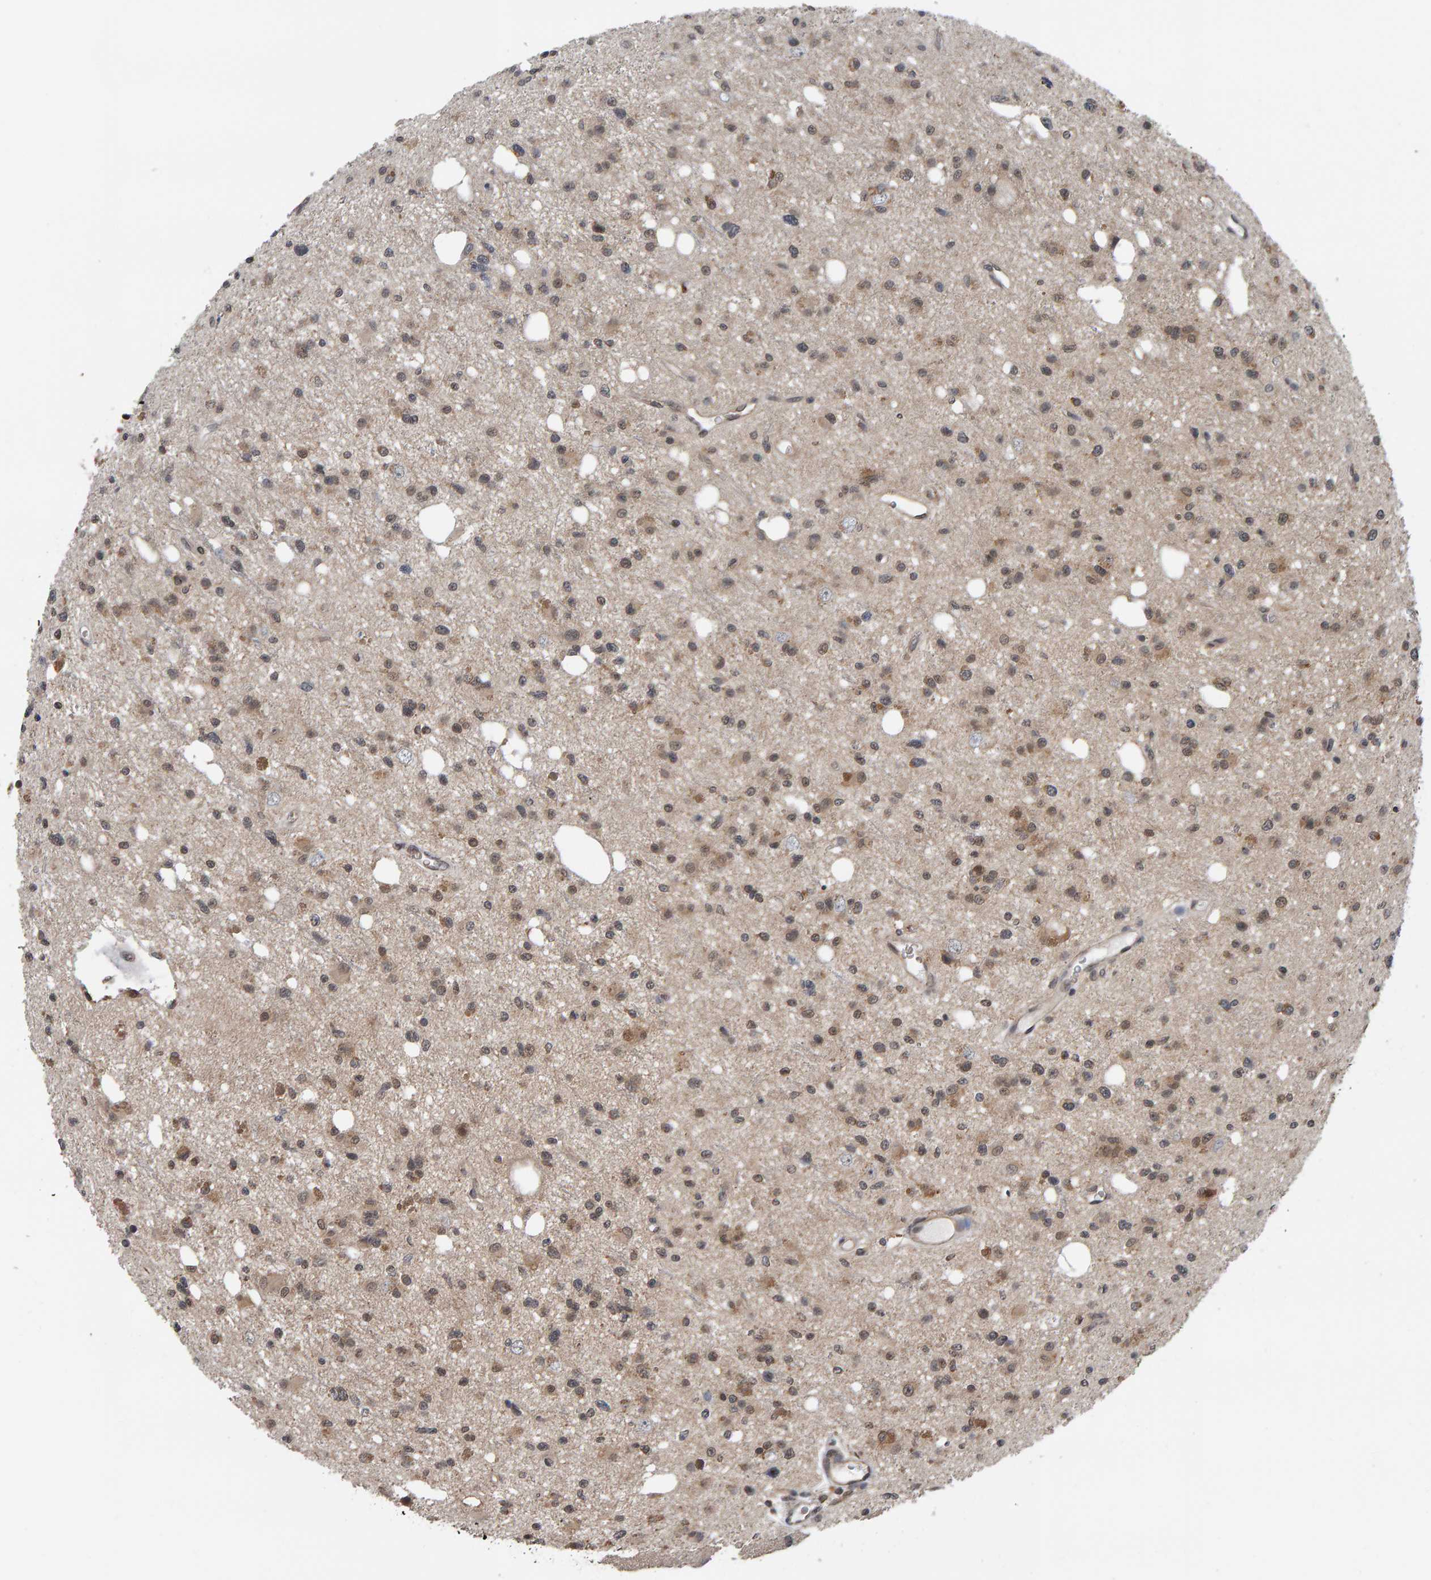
{"staining": {"intensity": "weak", "quantity": "25%-75%", "location": "nuclear"}, "tissue": "glioma", "cell_type": "Tumor cells", "image_type": "cancer", "snomed": [{"axis": "morphology", "description": "Glioma, malignant, High grade"}, {"axis": "topography", "description": "Brain"}], "caption": "Protein expression analysis of human malignant glioma (high-grade) reveals weak nuclear expression in approximately 25%-75% of tumor cells.", "gene": "COASY", "patient": {"sex": "female", "age": 62}}